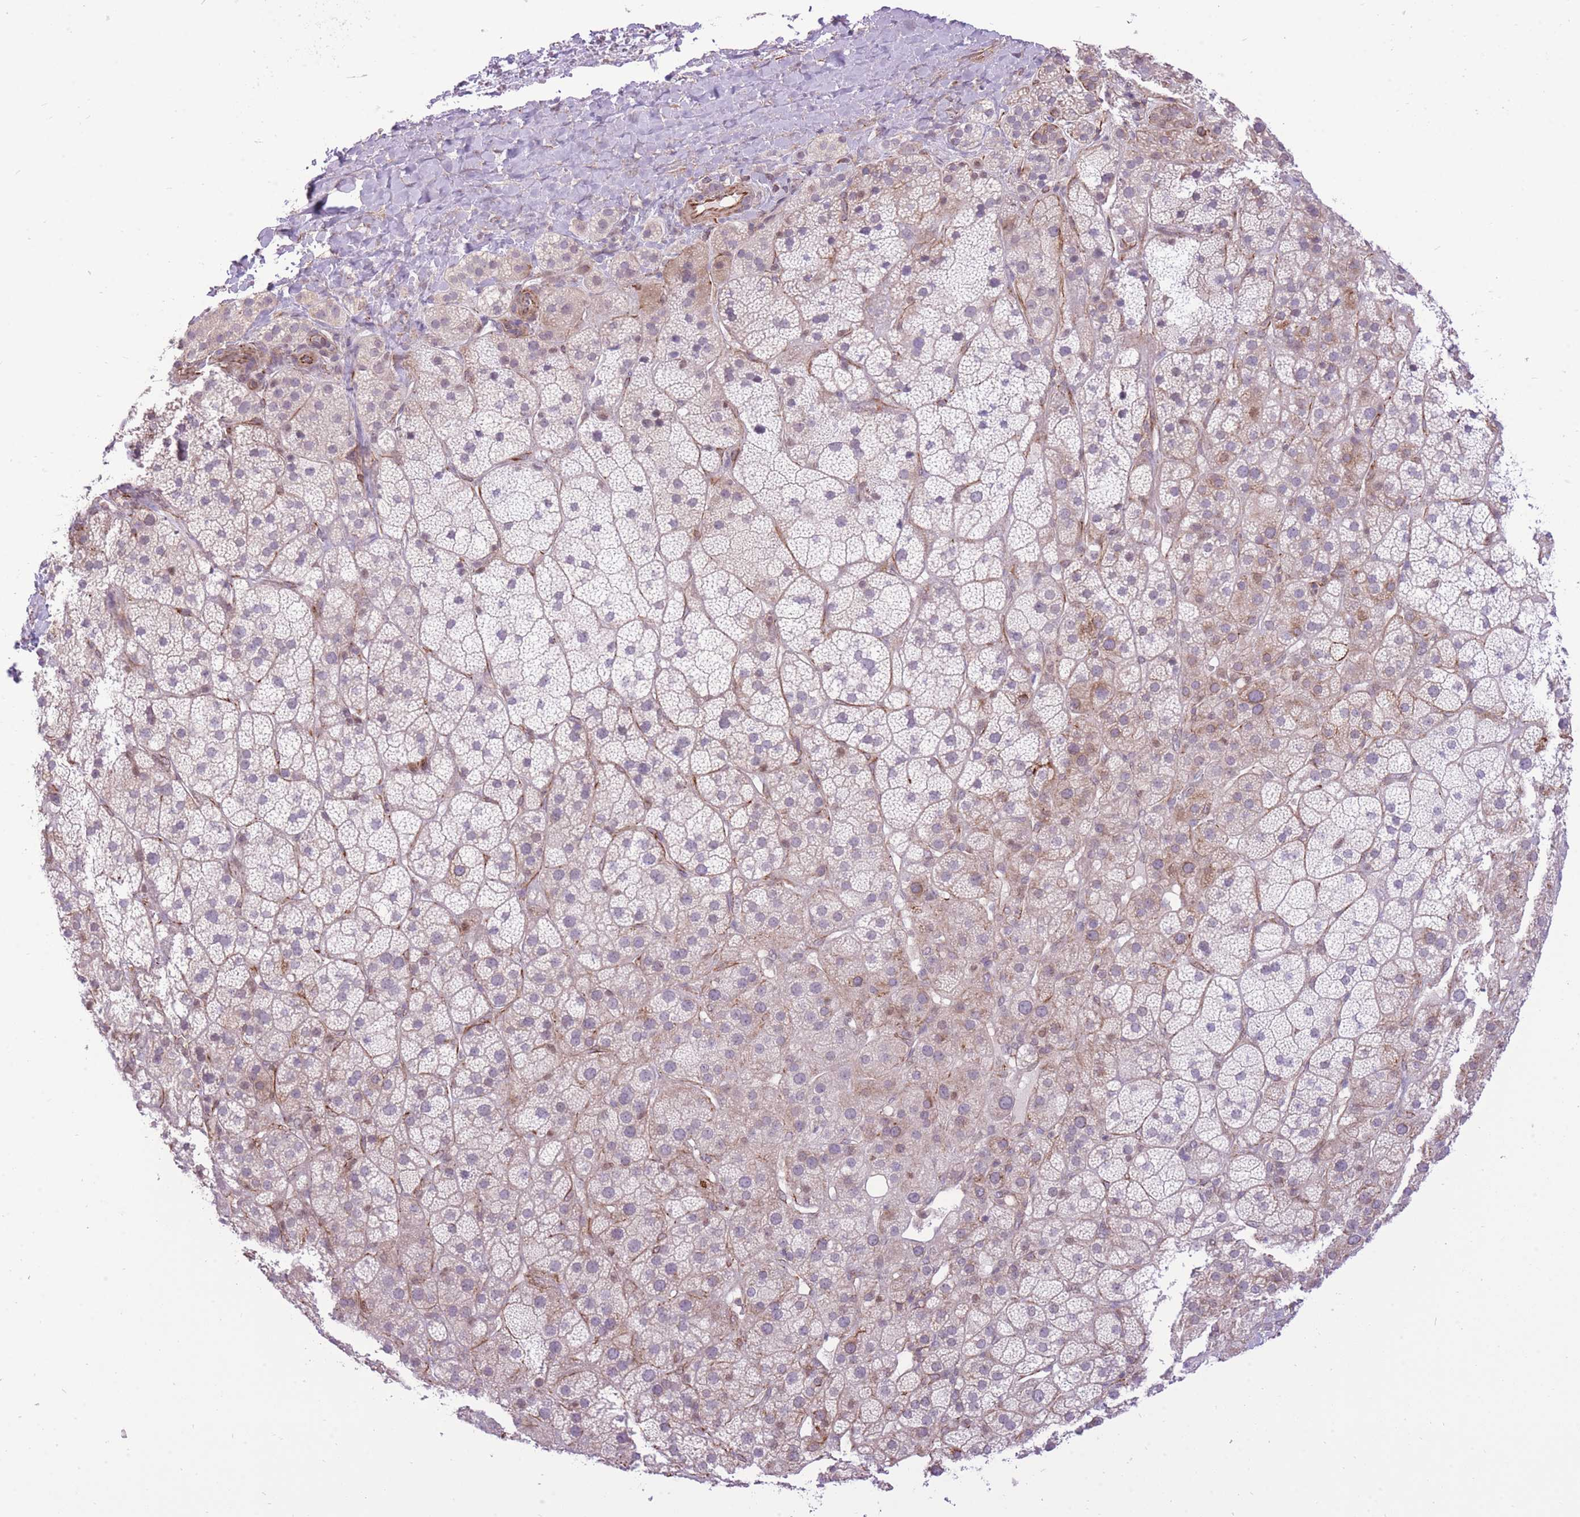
{"staining": {"intensity": "weak", "quantity": "<25%", "location": "cytoplasmic/membranous"}, "tissue": "adrenal gland", "cell_type": "Glandular cells", "image_type": "normal", "snomed": [{"axis": "morphology", "description": "Normal tissue, NOS"}, {"axis": "topography", "description": "Adrenal gland"}], "caption": "Protein analysis of unremarkable adrenal gland shows no significant expression in glandular cells.", "gene": "ELL", "patient": {"sex": "female", "age": 70}}